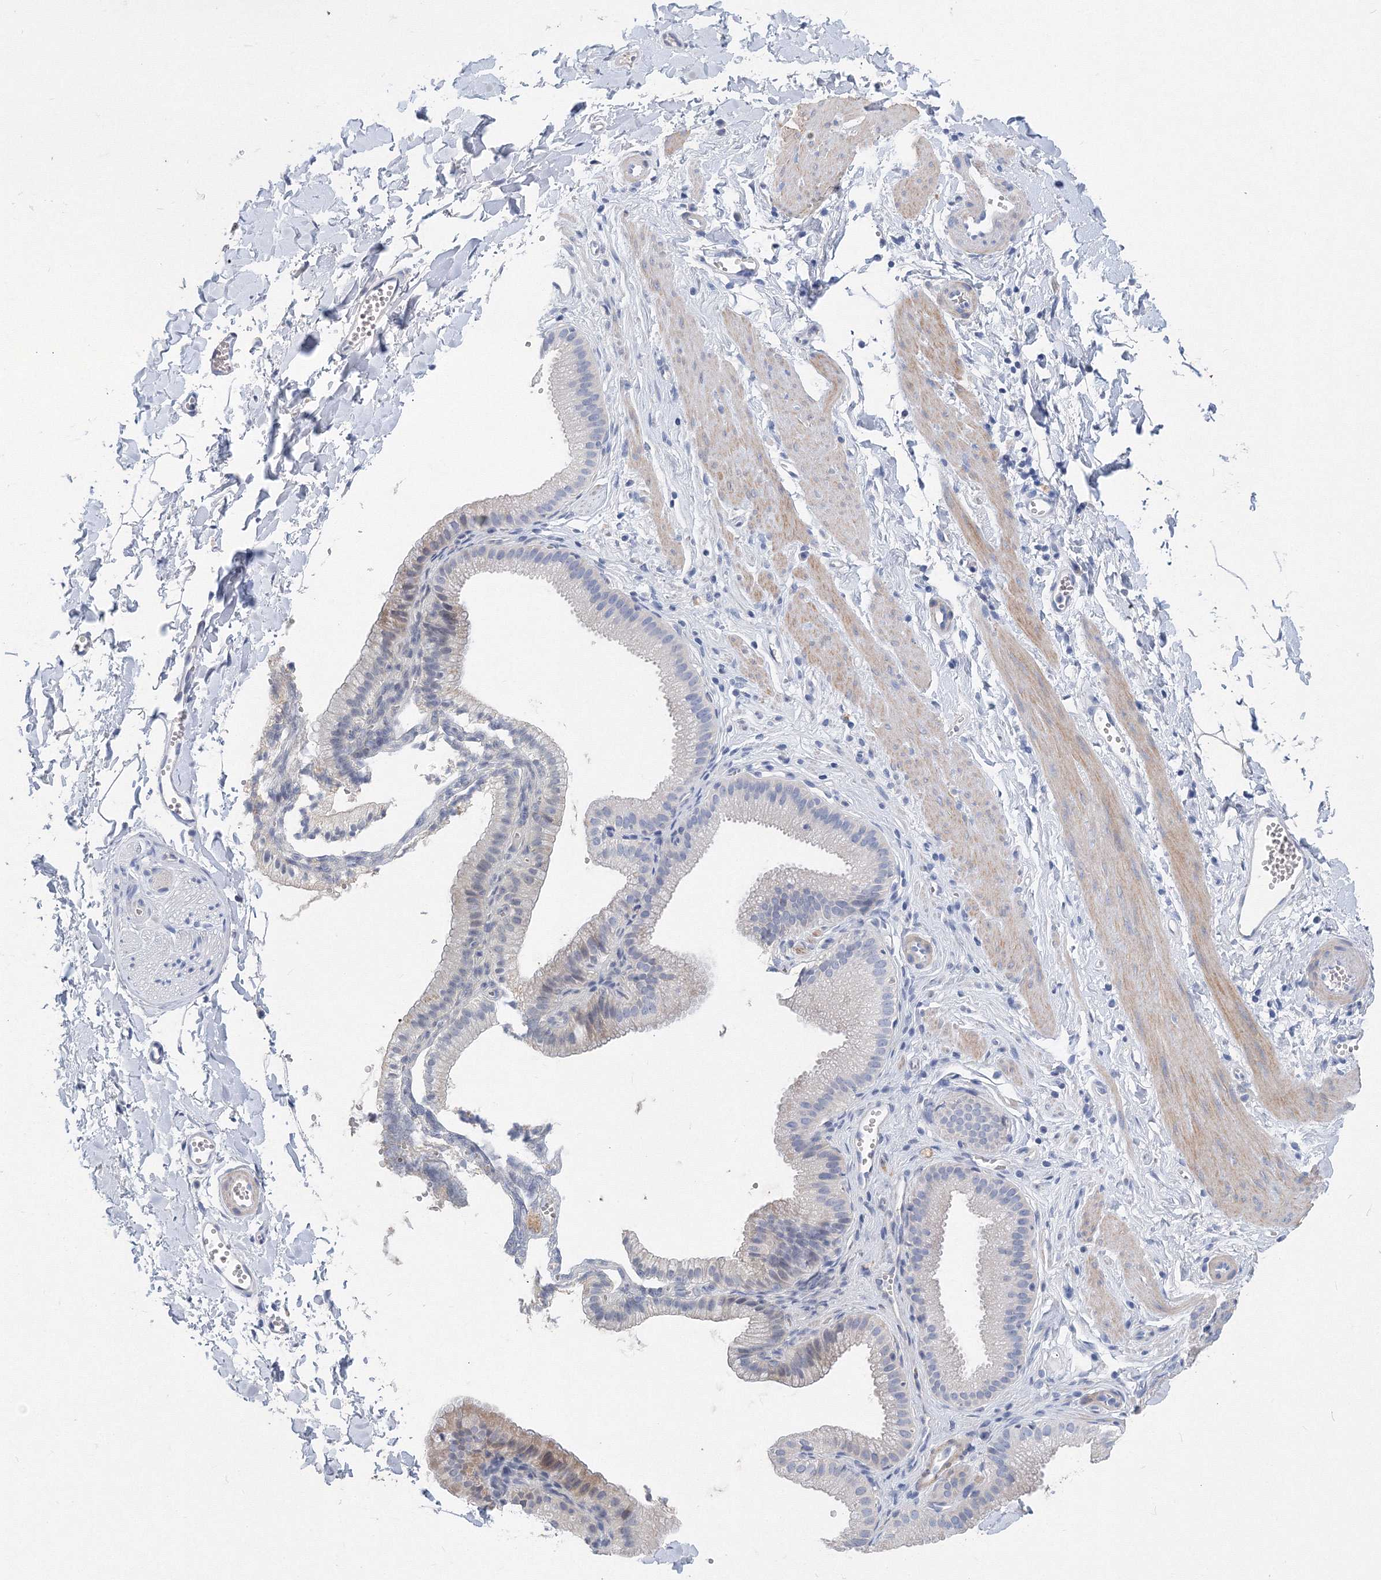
{"staining": {"intensity": "negative", "quantity": "none", "location": "none"}, "tissue": "adipose tissue", "cell_type": "Adipocytes", "image_type": "normal", "snomed": [{"axis": "morphology", "description": "Normal tissue, NOS"}, {"axis": "topography", "description": "Gallbladder"}, {"axis": "topography", "description": "Peripheral nerve tissue"}], "caption": "DAB (3,3'-diaminobenzidine) immunohistochemical staining of benign human adipose tissue exhibits no significant staining in adipocytes. (DAB IHC with hematoxylin counter stain).", "gene": "OSBPL6", "patient": {"sex": "male", "age": 38}}